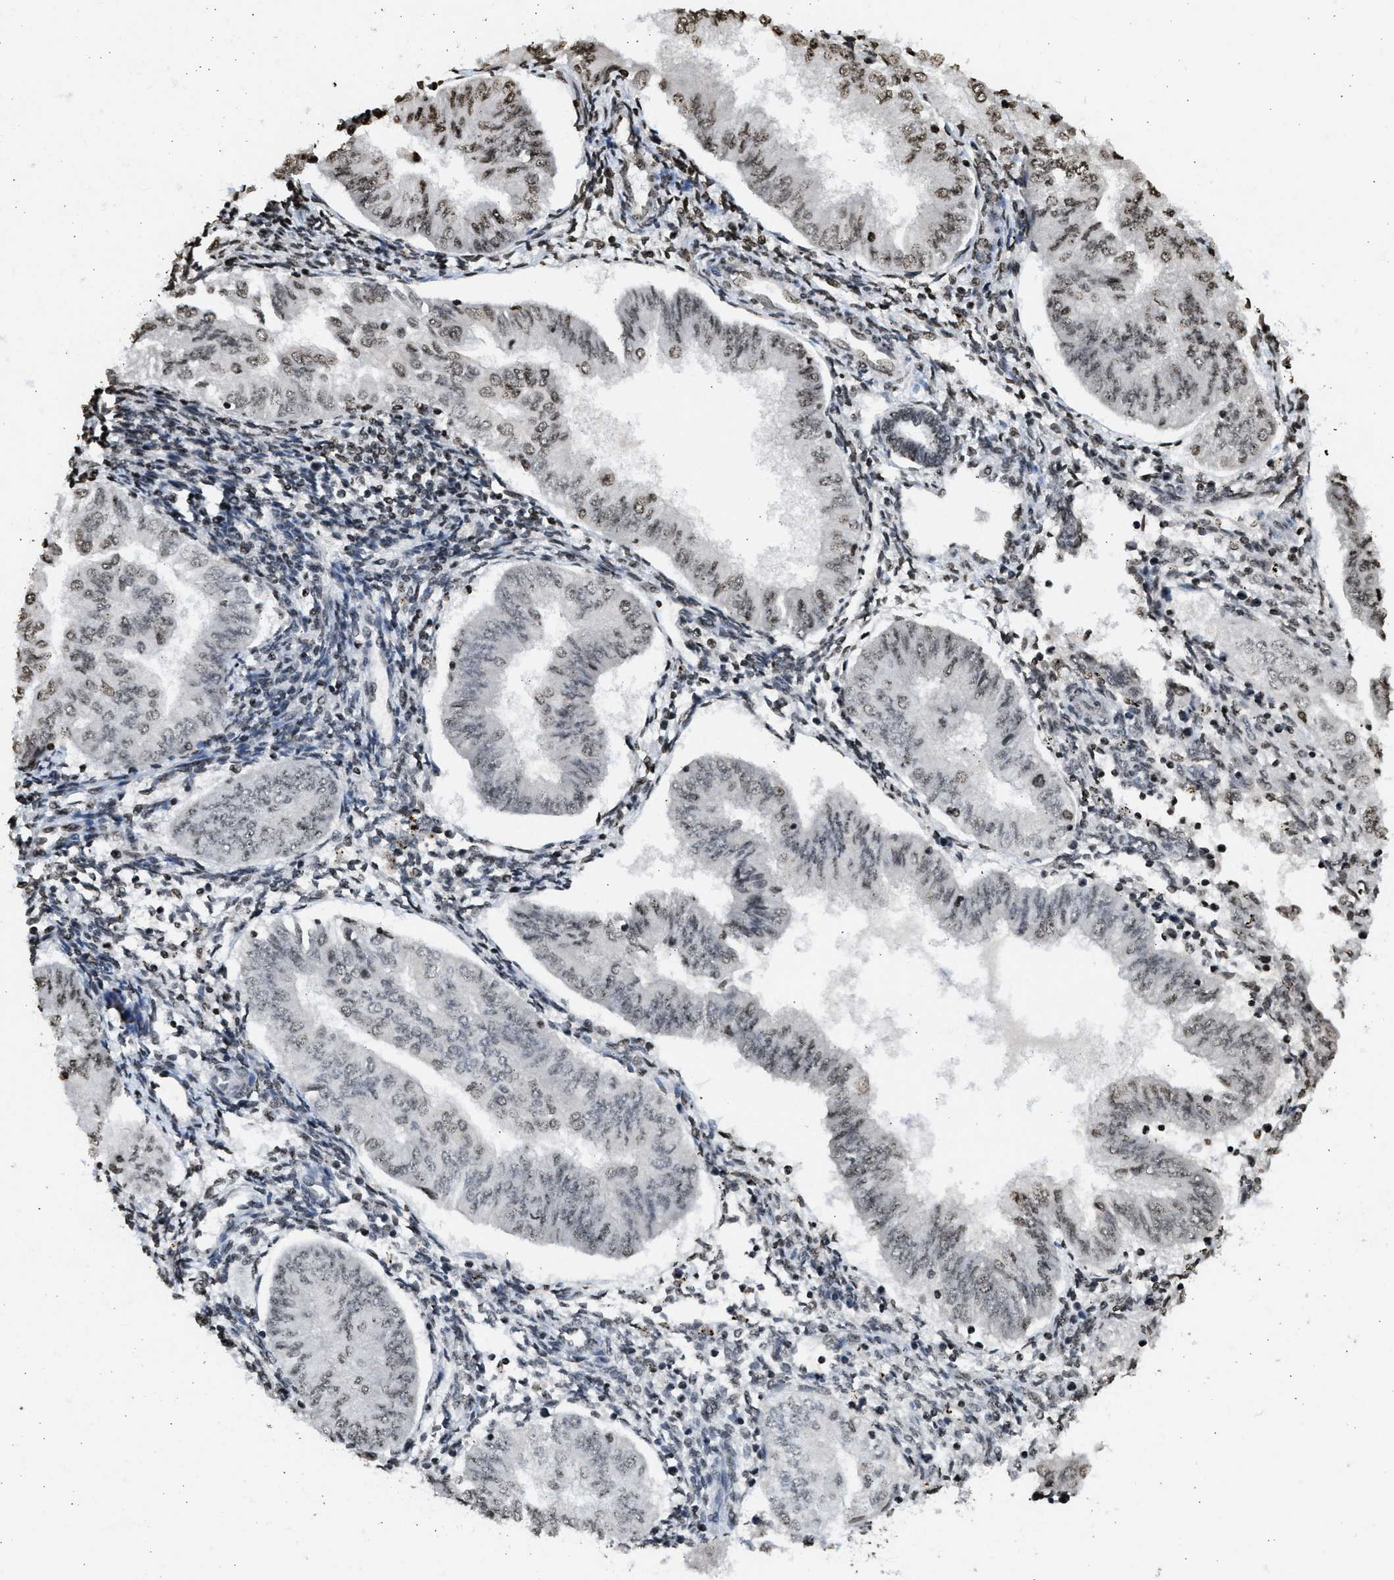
{"staining": {"intensity": "weak", "quantity": ">75%", "location": "nuclear"}, "tissue": "endometrial cancer", "cell_type": "Tumor cells", "image_type": "cancer", "snomed": [{"axis": "morphology", "description": "Normal tissue, NOS"}, {"axis": "morphology", "description": "Adenocarcinoma, NOS"}, {"axis": "topography", "description": "Endometrium"}], "caption": "This micrograph displays immunohistochemistry (IHC) staining of endometrial cancer (adenocarcinoma), with low weak nuclear expression in approximately >75% of tumor cells.", "gene": "RRAGC", "patient": {"sex": "female", "age": 53}}